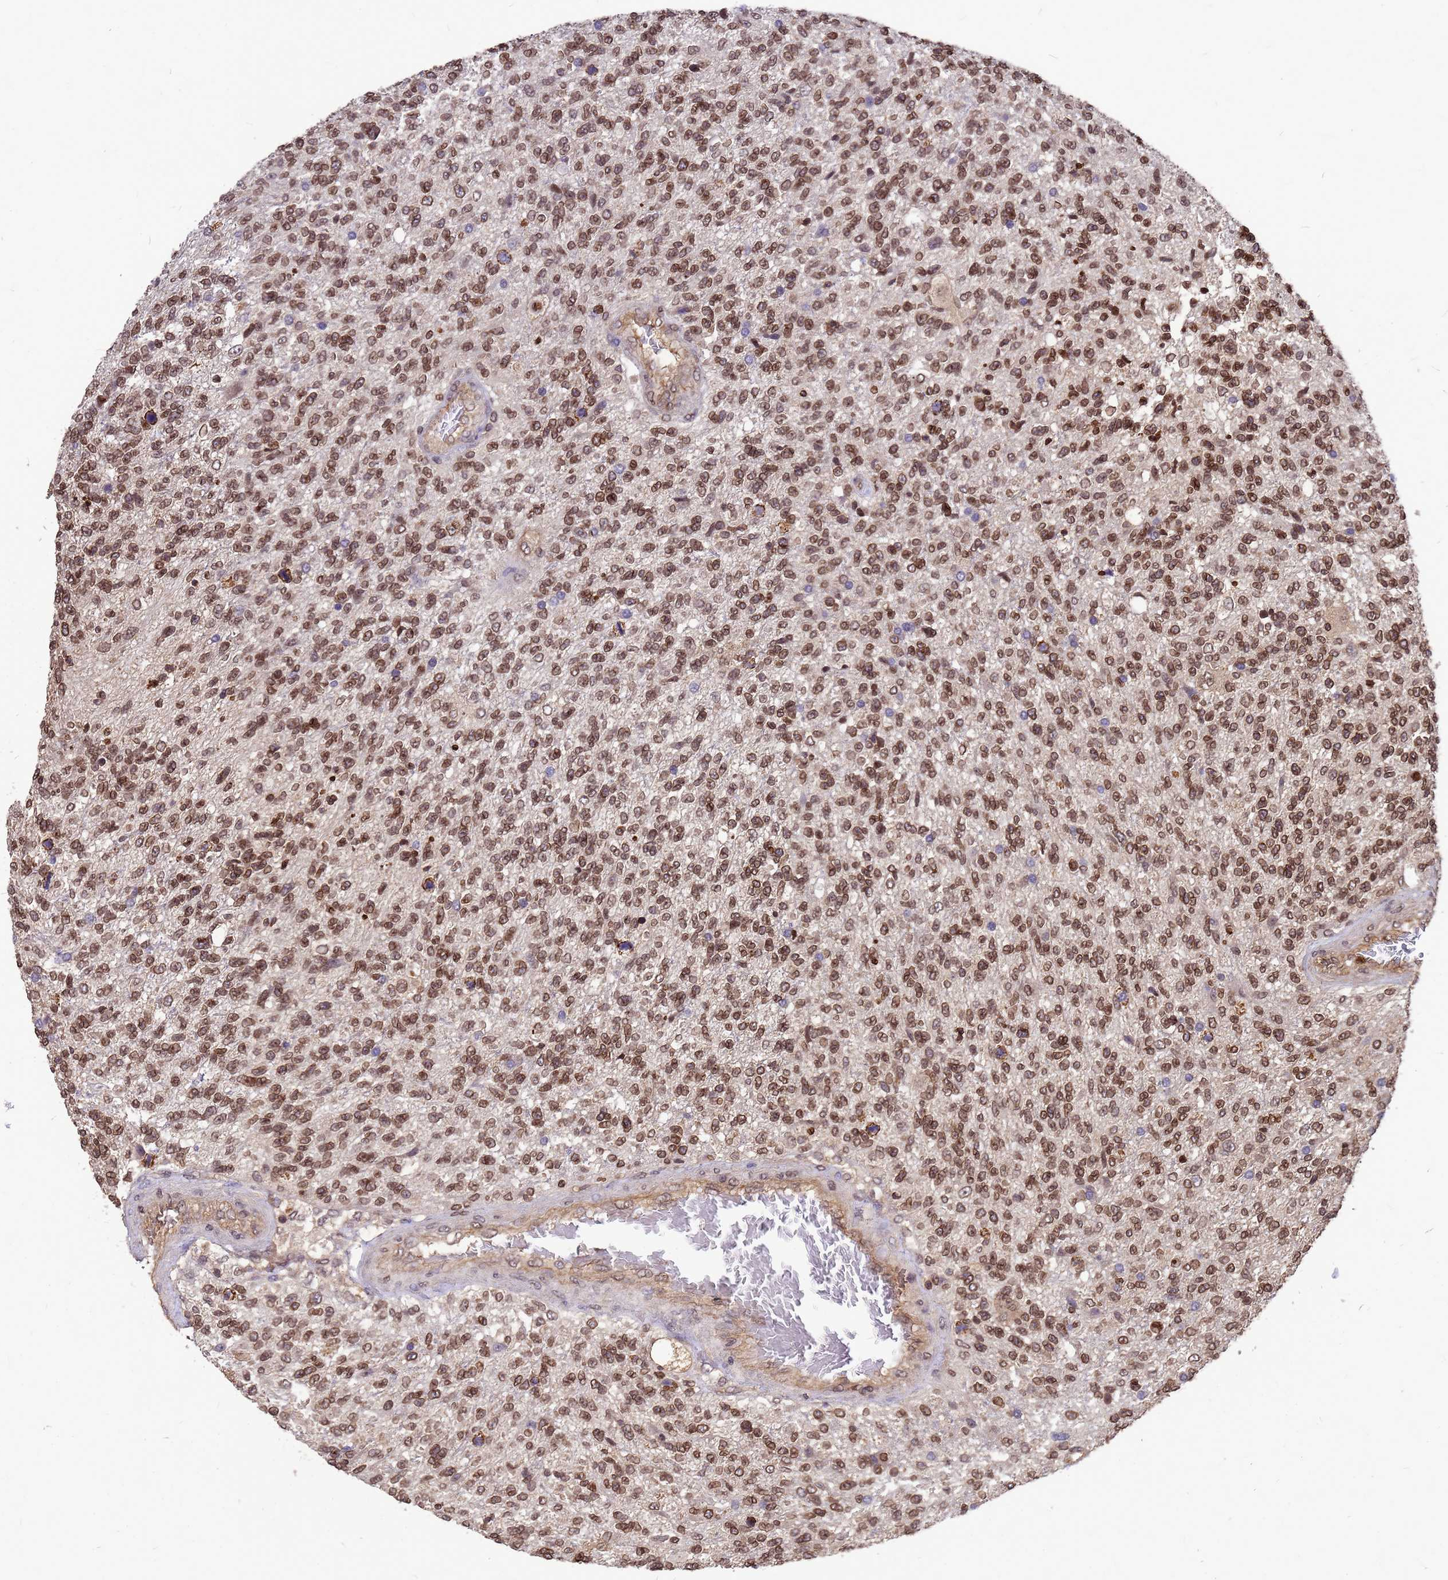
{"staining": {"intensity": "moderate", "quantity": ">75%", "location": "nuclear"}, "tissue": "glioma", "cell_type": "Tumor cells", "image_type": "cancer", "snomed": [{"axis": "morphology", "description": "Glioma, malignant, High grade"}, {"axis": "topography", "description": "Brain"}], "caption": "Tumor cells demonstrate medium levels of moderate nuclear staining in approximately >75% of cells in human glioma.", "gene": "C1orf35", "patient": {"sex": "male", "age": 56}}